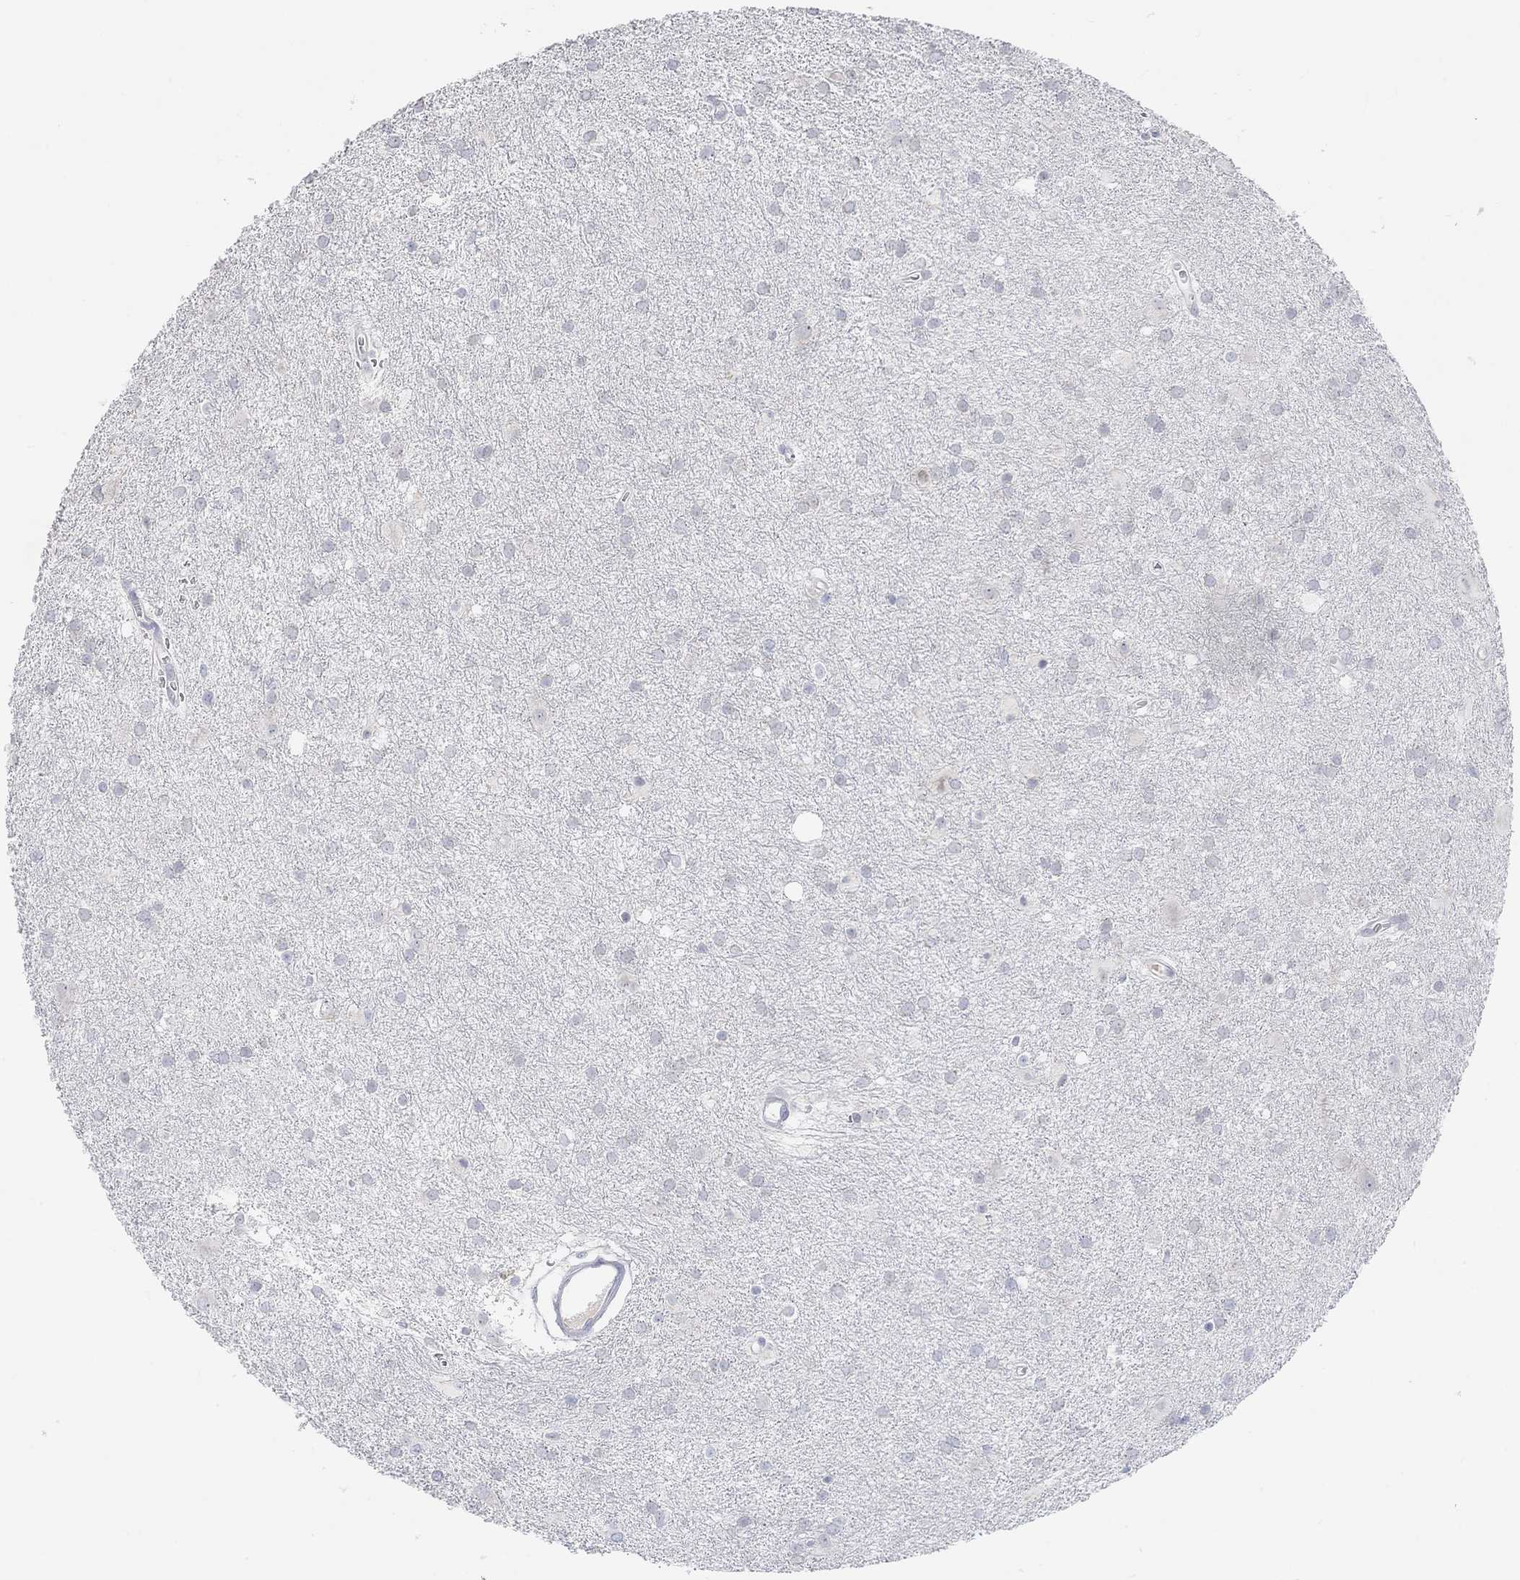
{"staining": {"intensity": "negative", "quantity": "none", "location": "none"}, "tissue": "glioma", "cell_type": "Tumor cells", "image_type": "cancer", "snomed": [{"axis": "morphology", "description": "Glioma, malignant, Low grade"}, {"axis": "topography", "description": "Brain"}], "caption": "The photomicrograph reveals no staining of tumor cells in malignant glioma (low-grade).", "gene": "ATP6V1E2", "patient": {"sex": "male", "age": 58}}